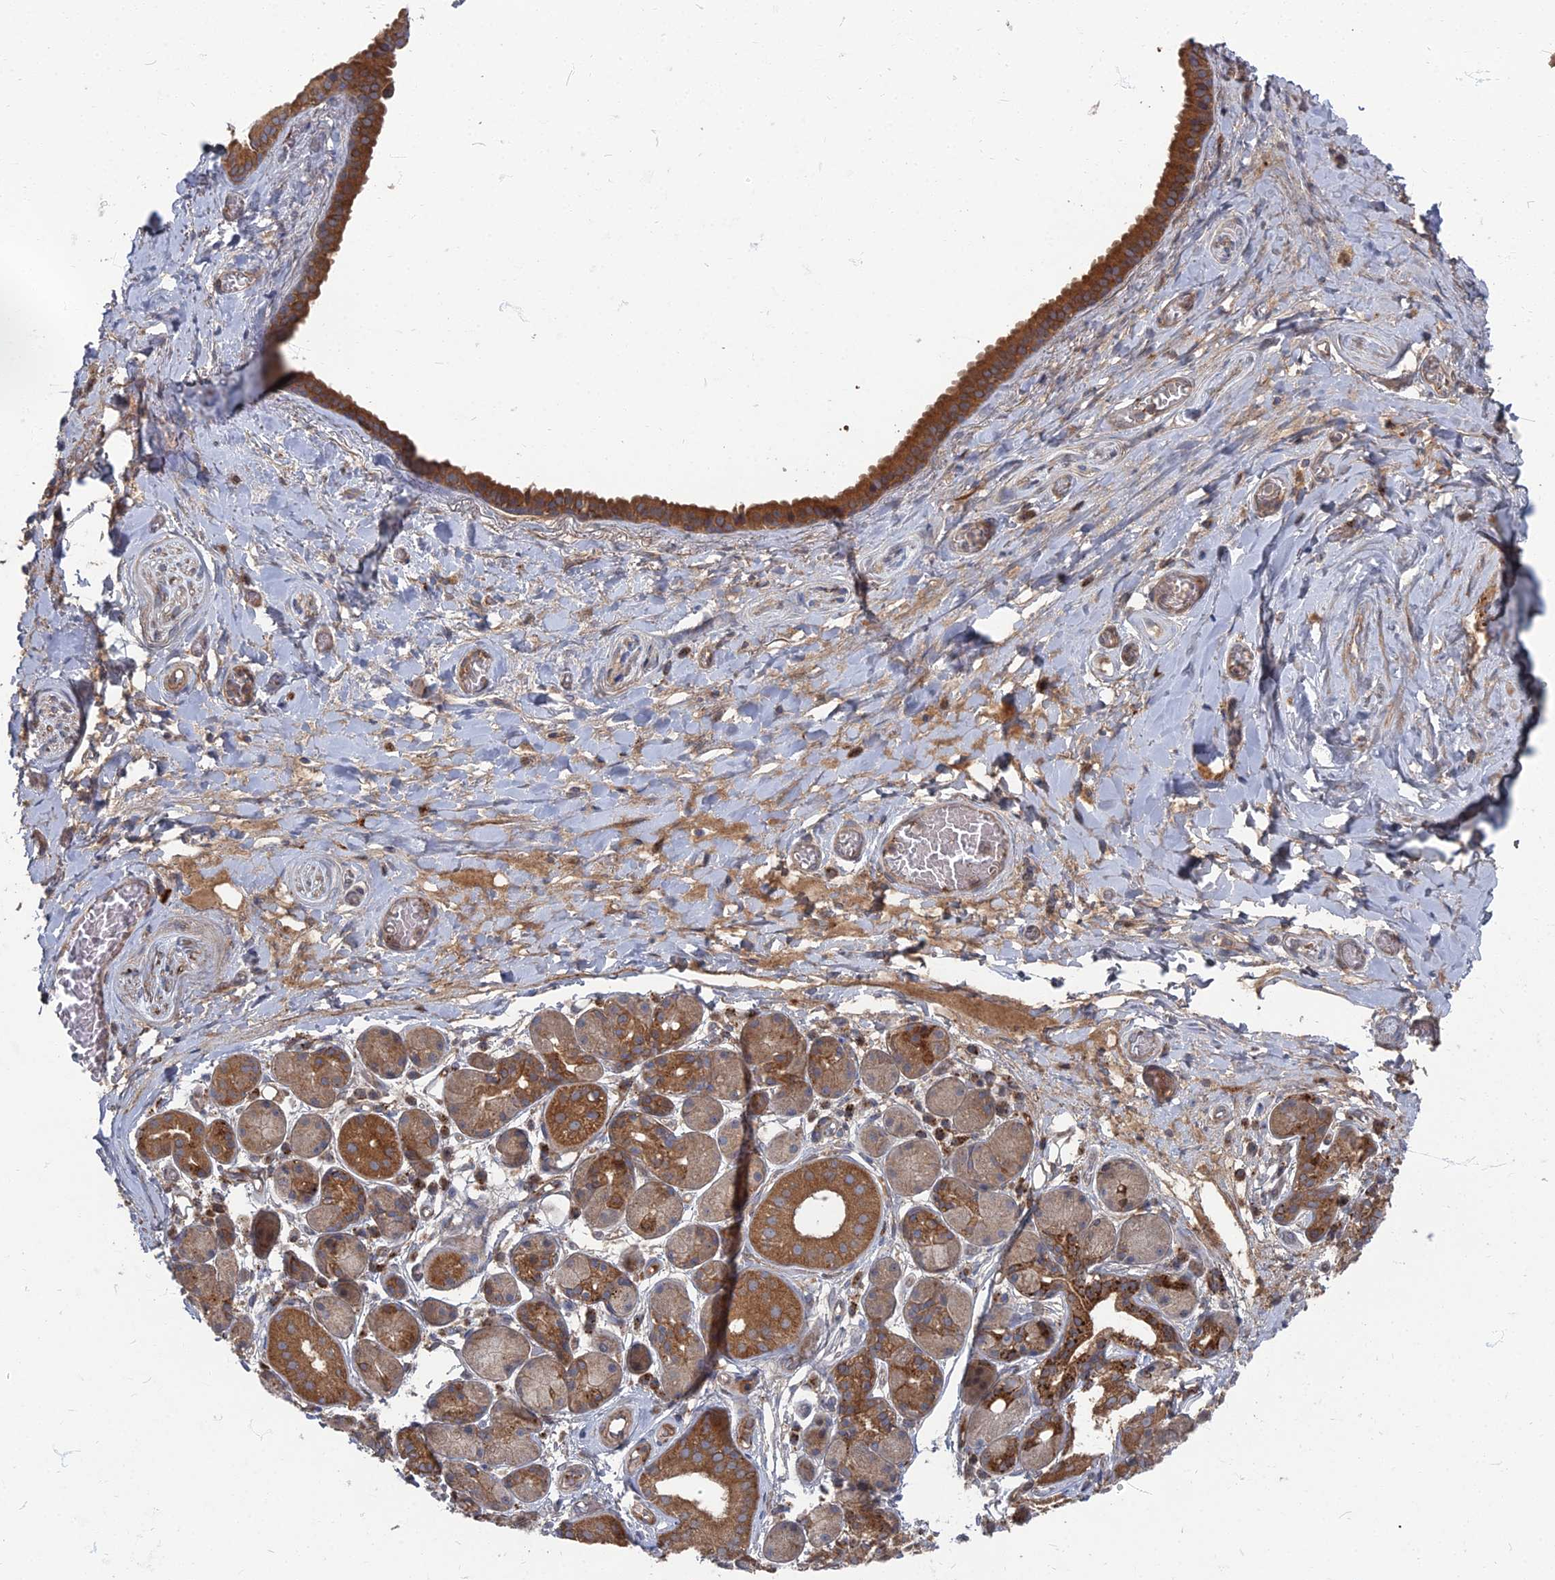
{"staining": {"intensity": "negative", "quantity": "none", "location": "none"}, "tissue": "adipose tissue", "cell_type": "Adipocytes", "image_type": "normal", "snomed": [{"axis": "morphology", "description": "Normal tissue, NOS"}, {"axis": "topography", "description": "Salivary gland"}, {"axis": "topography", "description": "Peripheral nerve tissue"}], "caption": "Unremarkable adipose tissue was stained to show a protein in brown. There is no significant positivity in adipocytes.", "gene": "PPCDC", "patient": {"sex": "male", "age": 62}}